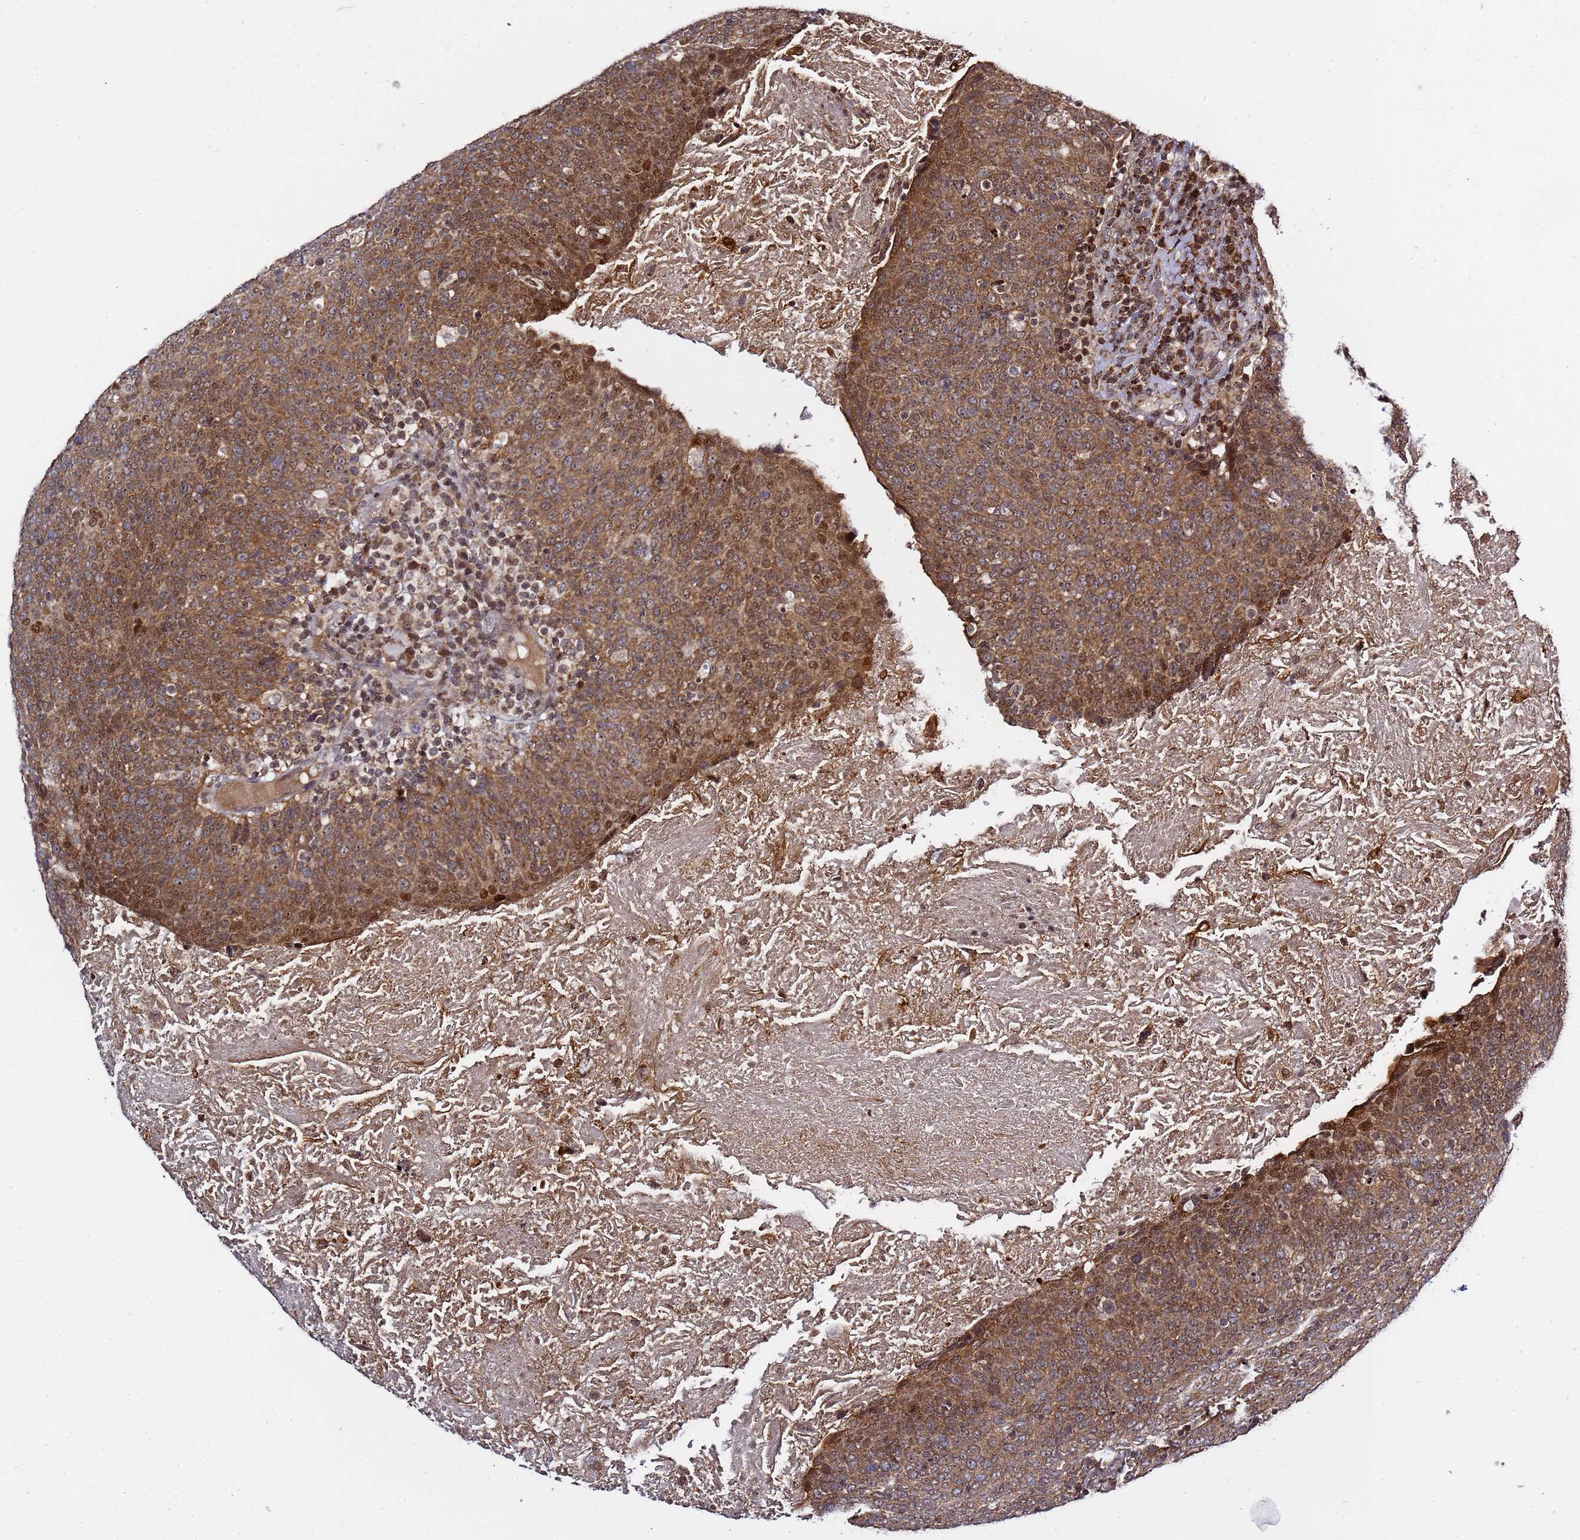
{"staining": {"intensity": "moderate", "quantity": ">75%", "location": "cytoplasmic/membranous,nuclear"}, "tissue": "head and neck cancer", "cell_type": "Tumor cells", "image_type": "cancer", "snomed": [{"axis": "morphology", "description": "Squamous cell carcinoma, NOS"}, {"axis": "morphology", "description": "Squamous cell carcinoma, metastatic, NOS"}, {"axis": "topography", "description": "Lymph node"}, {"axis": "topography", "description": "Head-Neck"}], "caption": "Protein staining by IHC exhibits moderate cytoplasmic/membranous and nuclear staining in about >75% of tumor cells in head and neck cancer.", "gene": "RCOR2", "patient": {"sex": "male", "age": 62}}